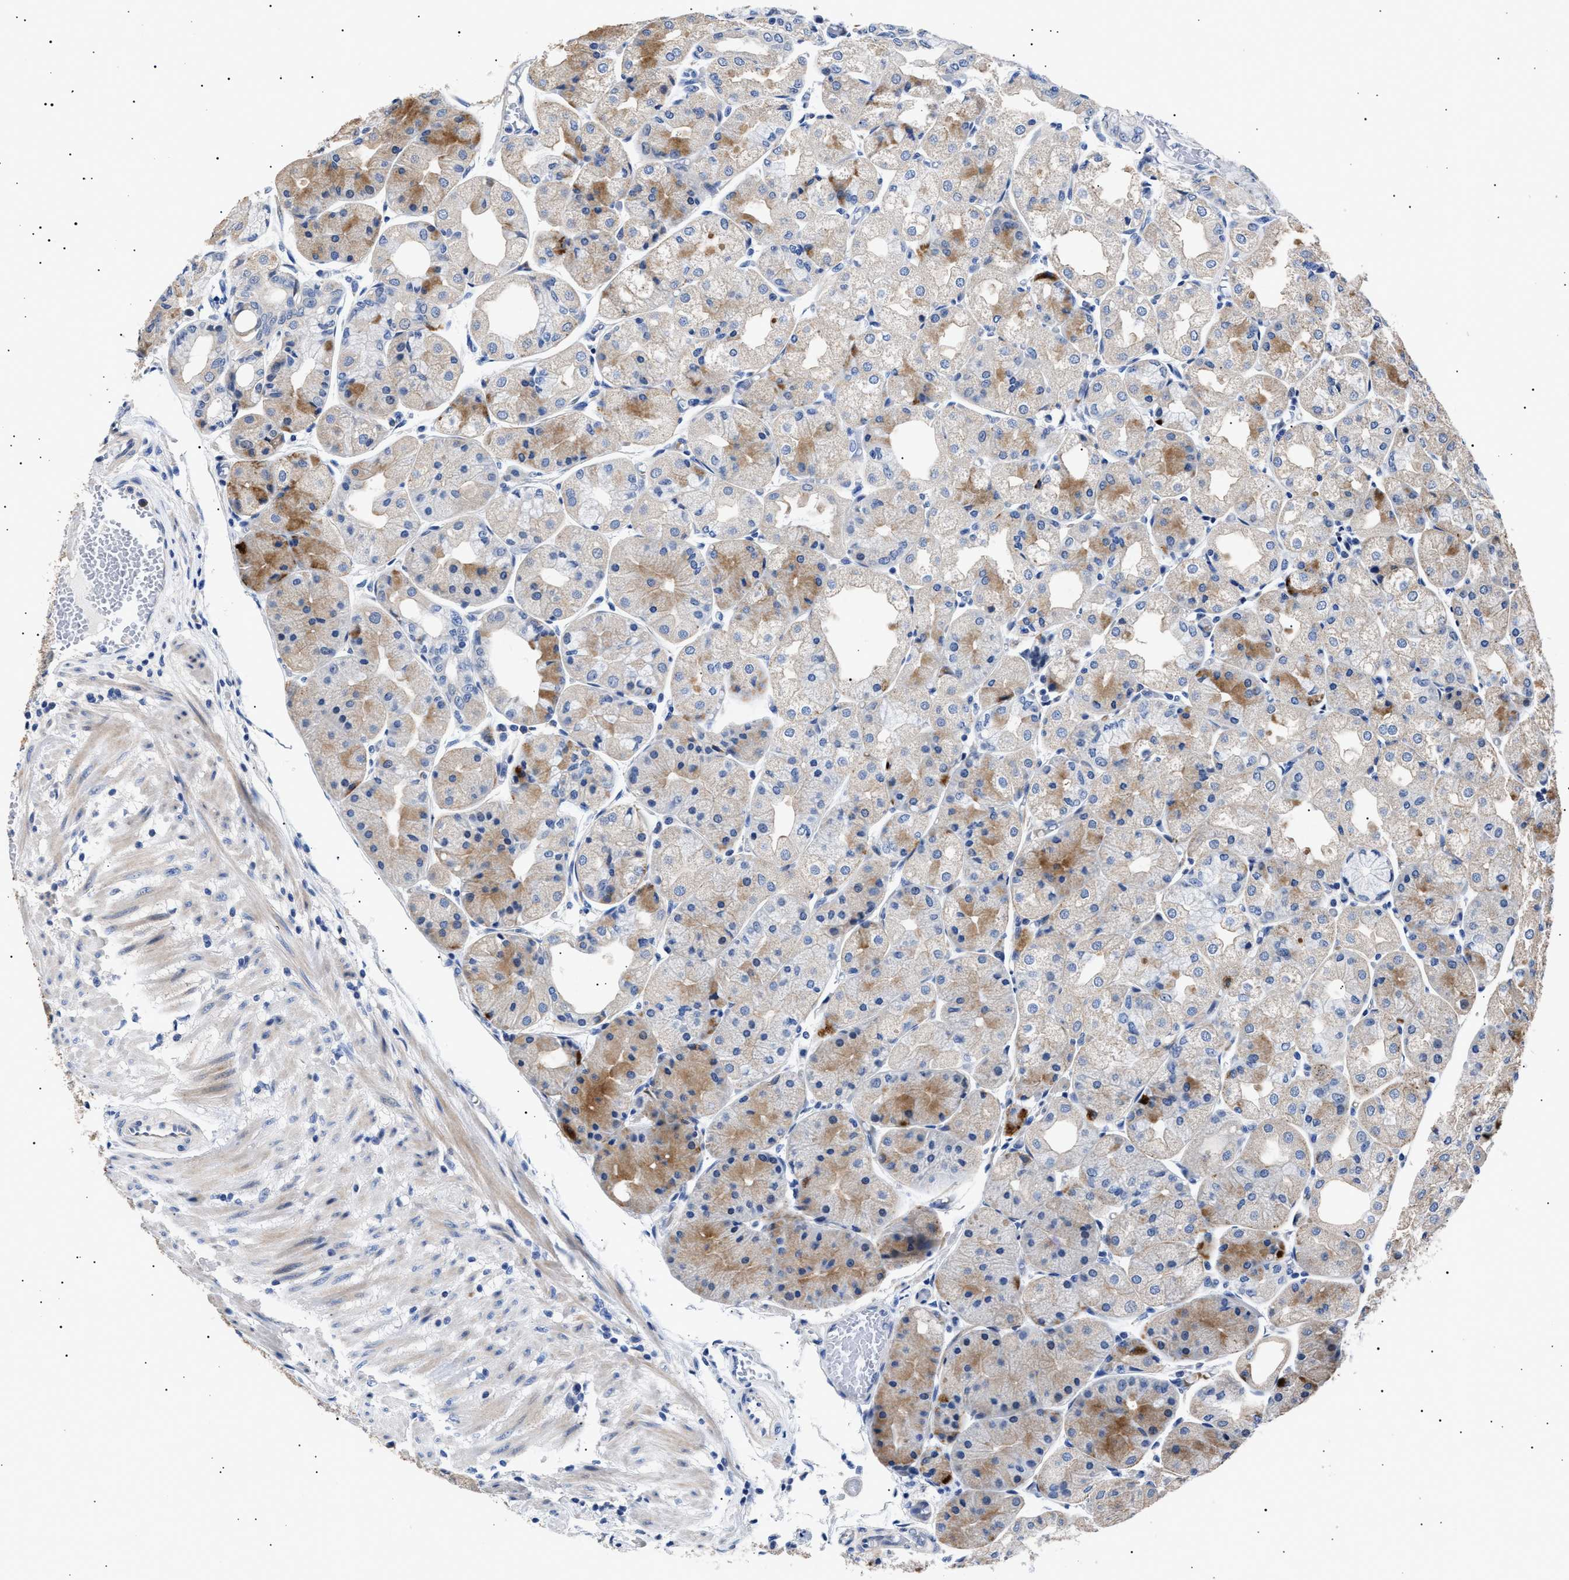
{"staining": {"intensity": "moderate", "quantity": "<25%", "location": "cytoplasmic/membranous"}, "tissue": "stomach", "cell_type": "Glandular cells", "image_type": "normal", "snomed": [{"axis": "morphology", "description": "Normal tissue, NOS"}, {"axis": "topography", "description": "Stomach, upper"}], "caption": "IHC micrograph of normal stomach: stomach stained using immunohistochemistry (IHC) shows low levels of moderate protein expression localized specifically in the cytoplasmic/membranous of glandular cells, appearing as a cytoplasmic/membranous brown color.", "gene": "HEMGN", "patient": {"sex": "male", "age": 72}}